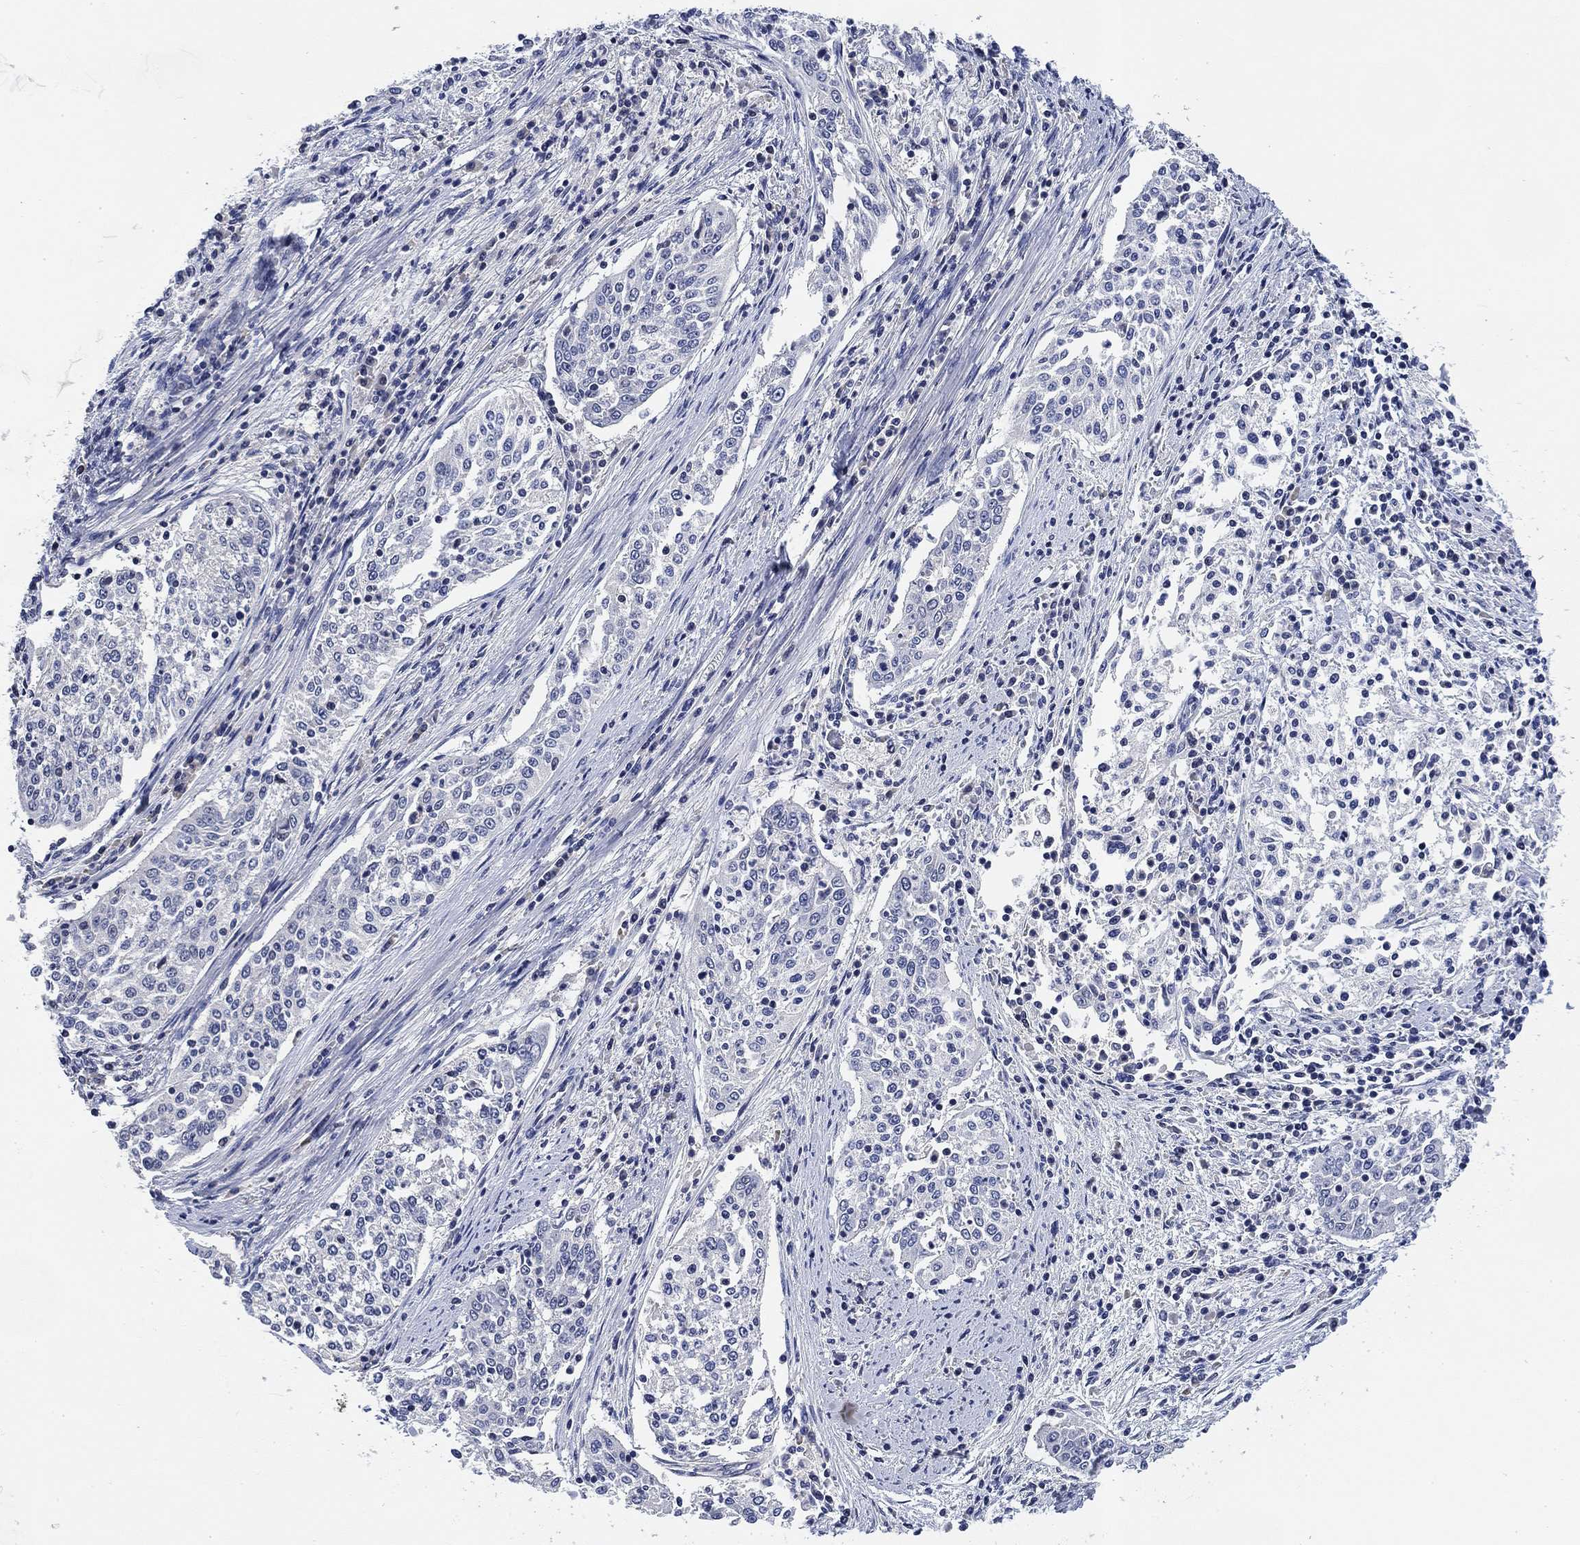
{"staining": {"intensity": "negative", "quantity": "none", "location": "none"}, "tissue": "cervical cancer", "cell_type": "Tumor cells", "image_type": "cancer", "snomed": [{"axis": "morphology", "description": "Squamous cell carcinoma, NOS"}, {"axis": "topography", "description": "Cervix"}], "caption": "The micrograph displays no significant positivity in tumor cells of cervical squamous cell carcinoma.", "gene": "DAZL", "patient": {"sex": "female", "age": 41}}